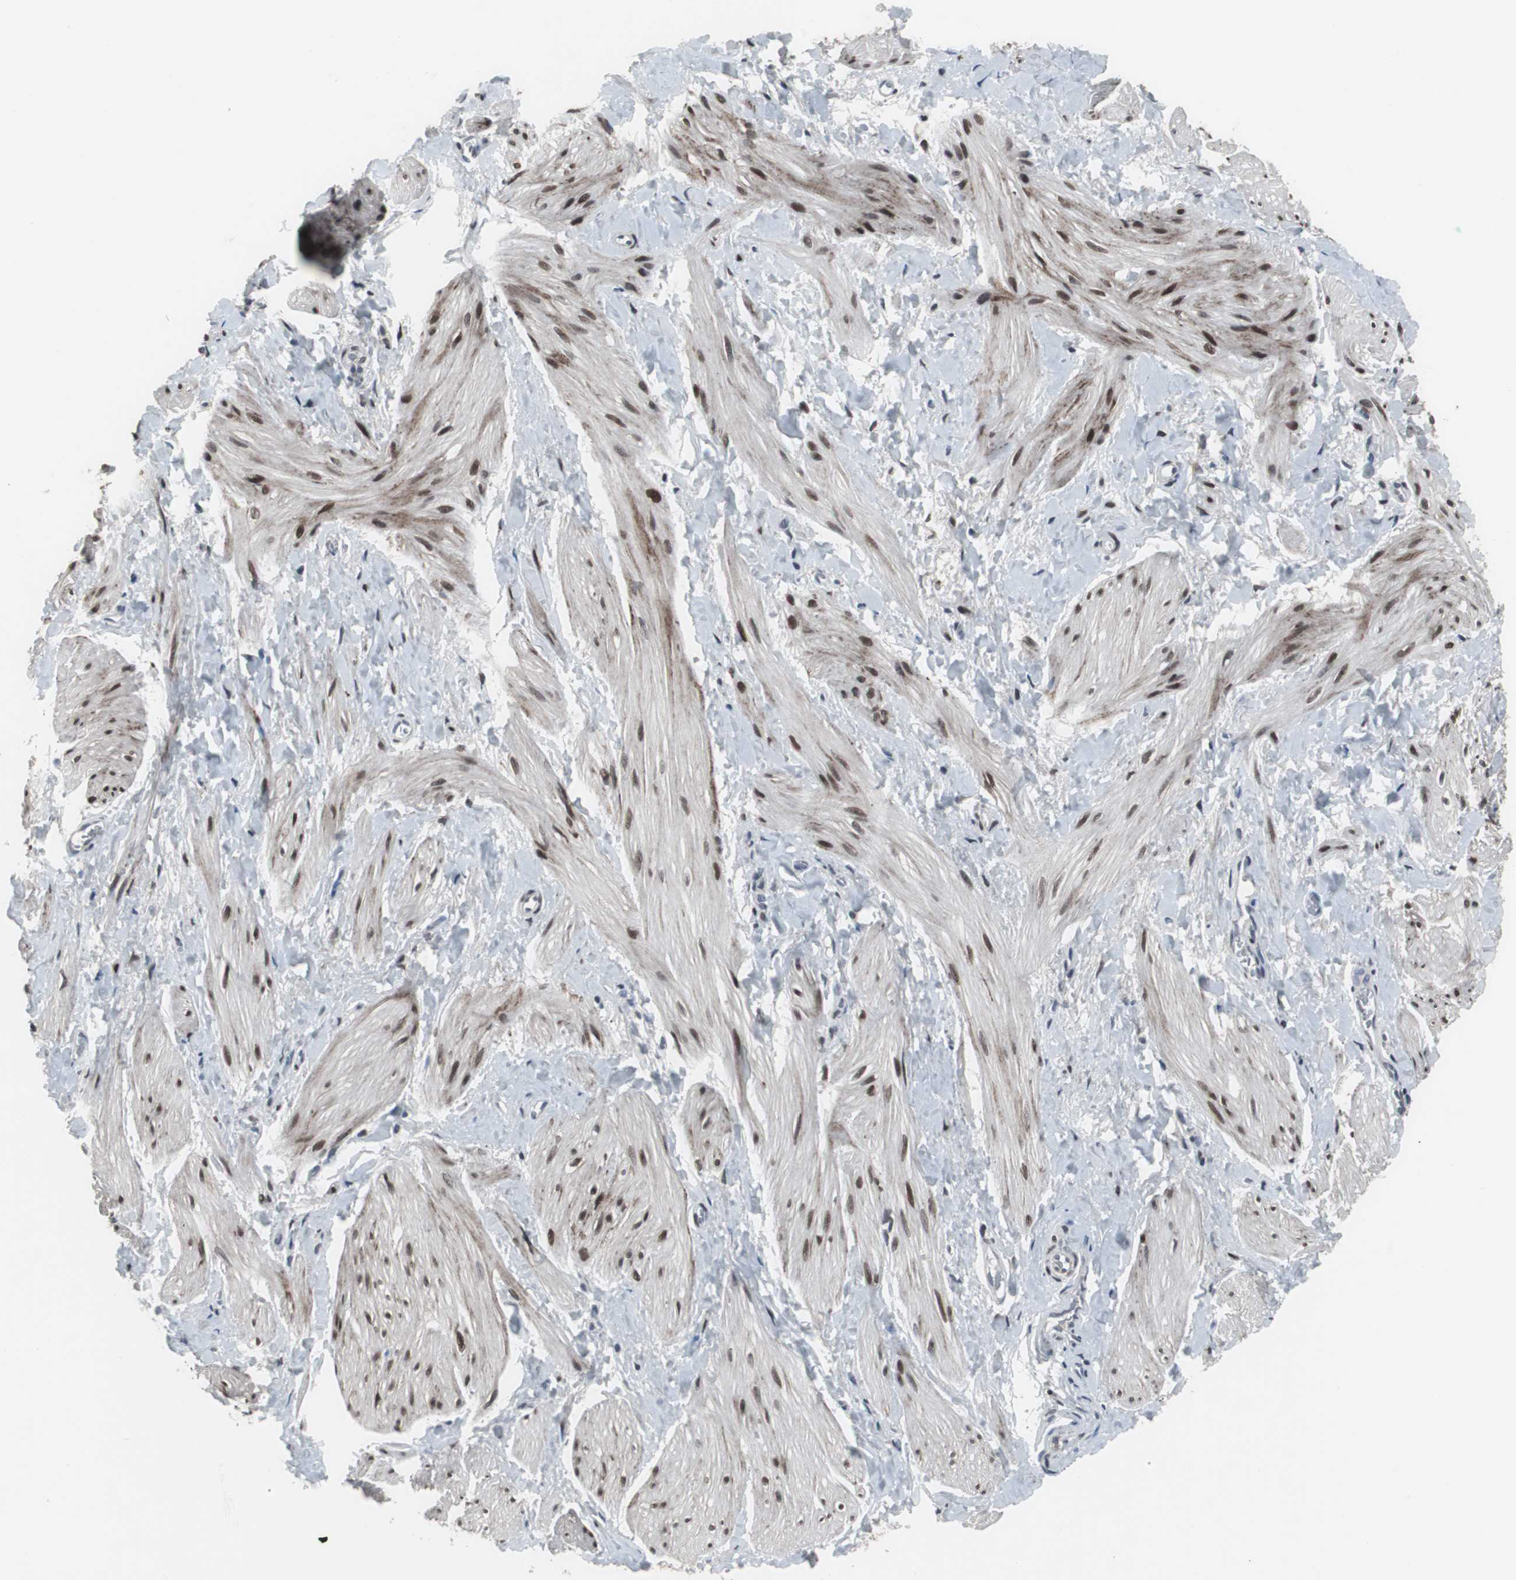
{"staining": {"intensity": "moderate", "quantity": "25%-75%", "location": "nuclear"}, "tissue": "smooth muscle", "cell_type": "Smooth muscle cells", "image_type": "normal", "snomed": [{"axis": "morphology", "description": "Normal tissue, NOS"}, {"axis": "topography", "description": "Smooth muscle"}], "caption": "Smooth muscle was stained to show a protein in brown. There is medium levels of moderate nuclear staining in about 25%-75% of smooth muscle cells. (Brightfield microscopy of DAB IHC at high magnification).", "gene": "FOXP4", "patient": {"sex": "male", "age": 16}}